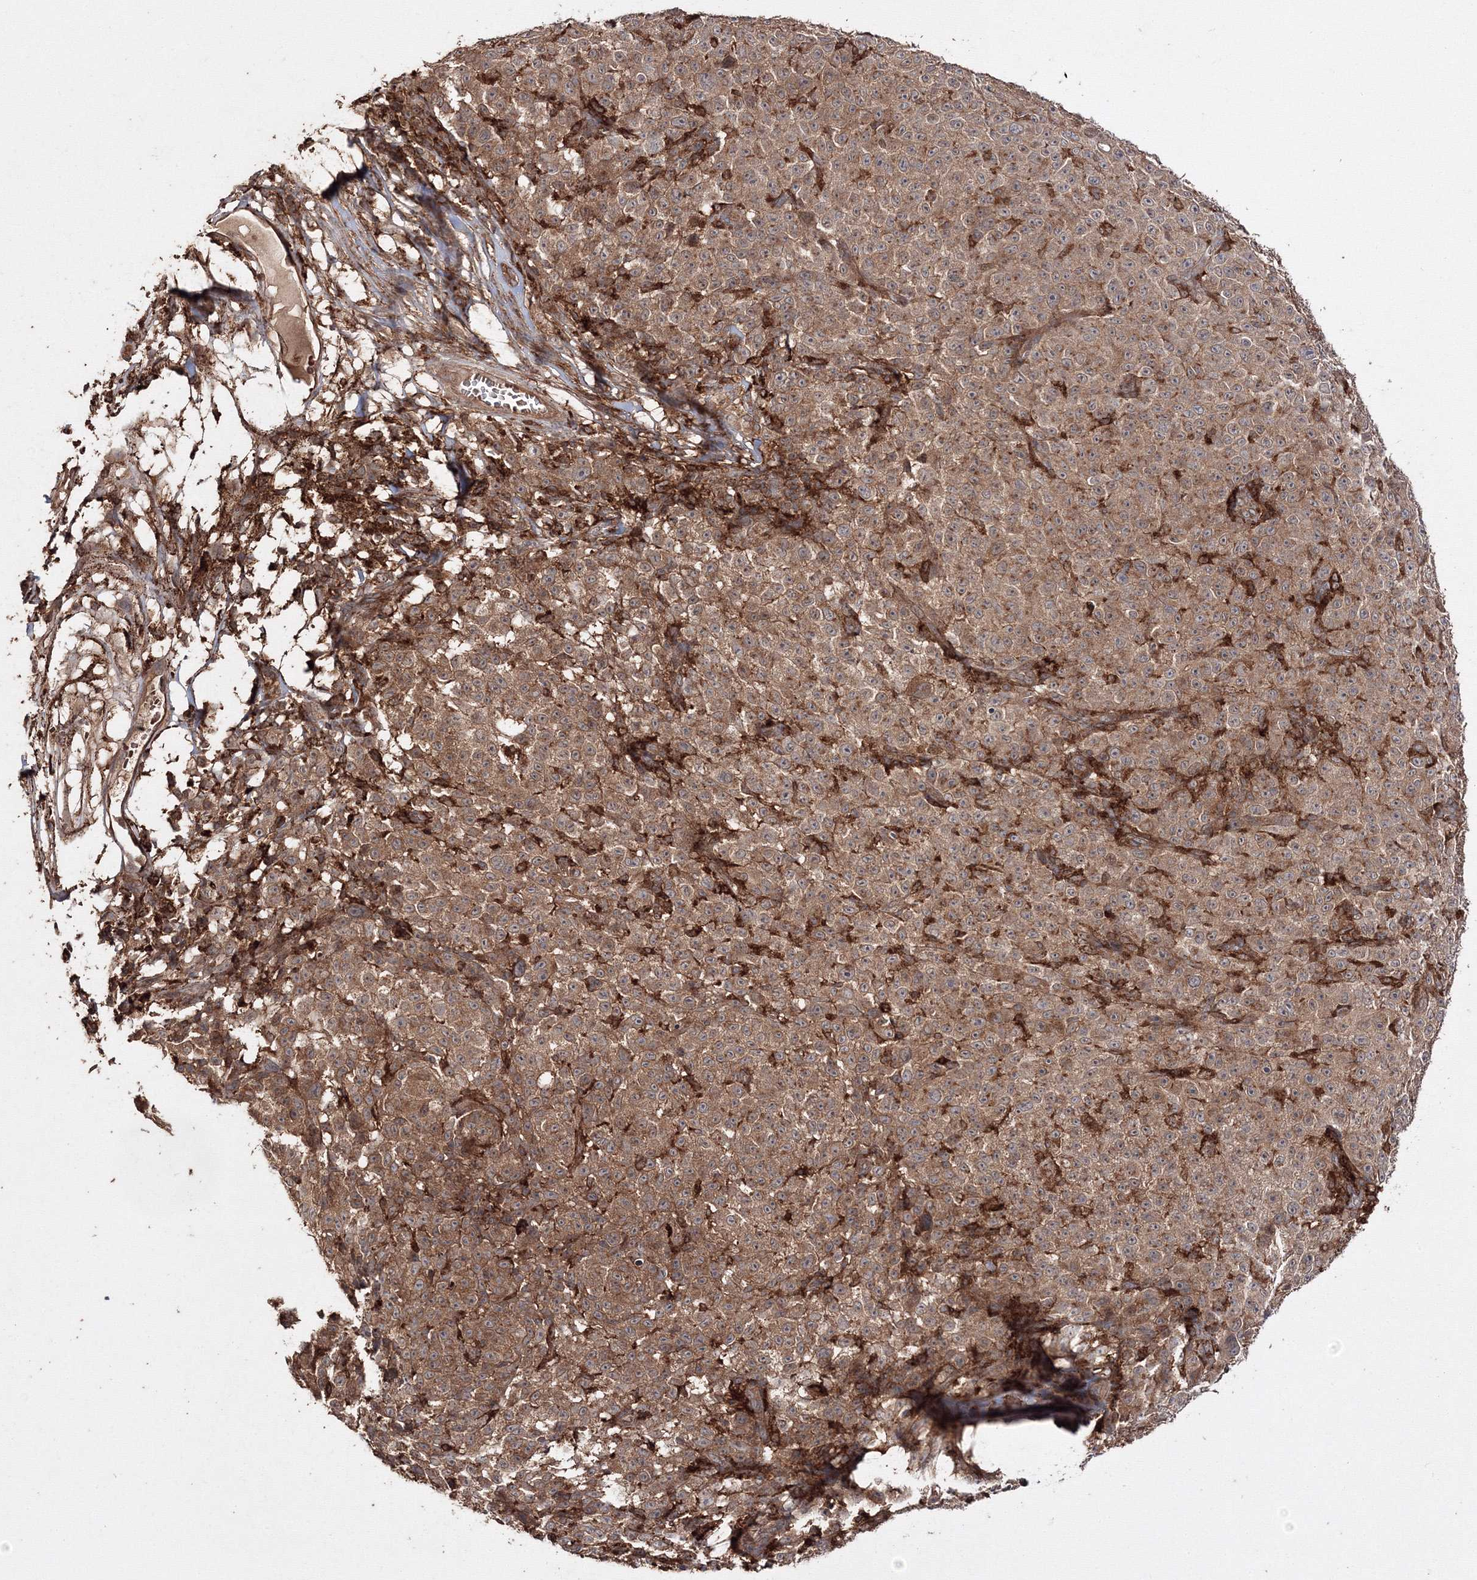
{"staining": {"intensity": "moderate", "quantity": ">75%", "location": "cytoplasmic/membranous"}, "tissue": "melanoma", "cell_type": "Tumor cells", "image_type": "cancer", "snomed": [{"axis": "morphology", "description": "Malignant melanoma, NOS"}, {"axis": "topography", "description": "Skin"}], "caption": "DAB immunohistochemical staining of human malignant melanoma reveals moderate cytoplasmic/membranous protein expression in about >75% of tumor cells.", "gene": "DDO", "patient": {"sex": "female", "age": 82}}